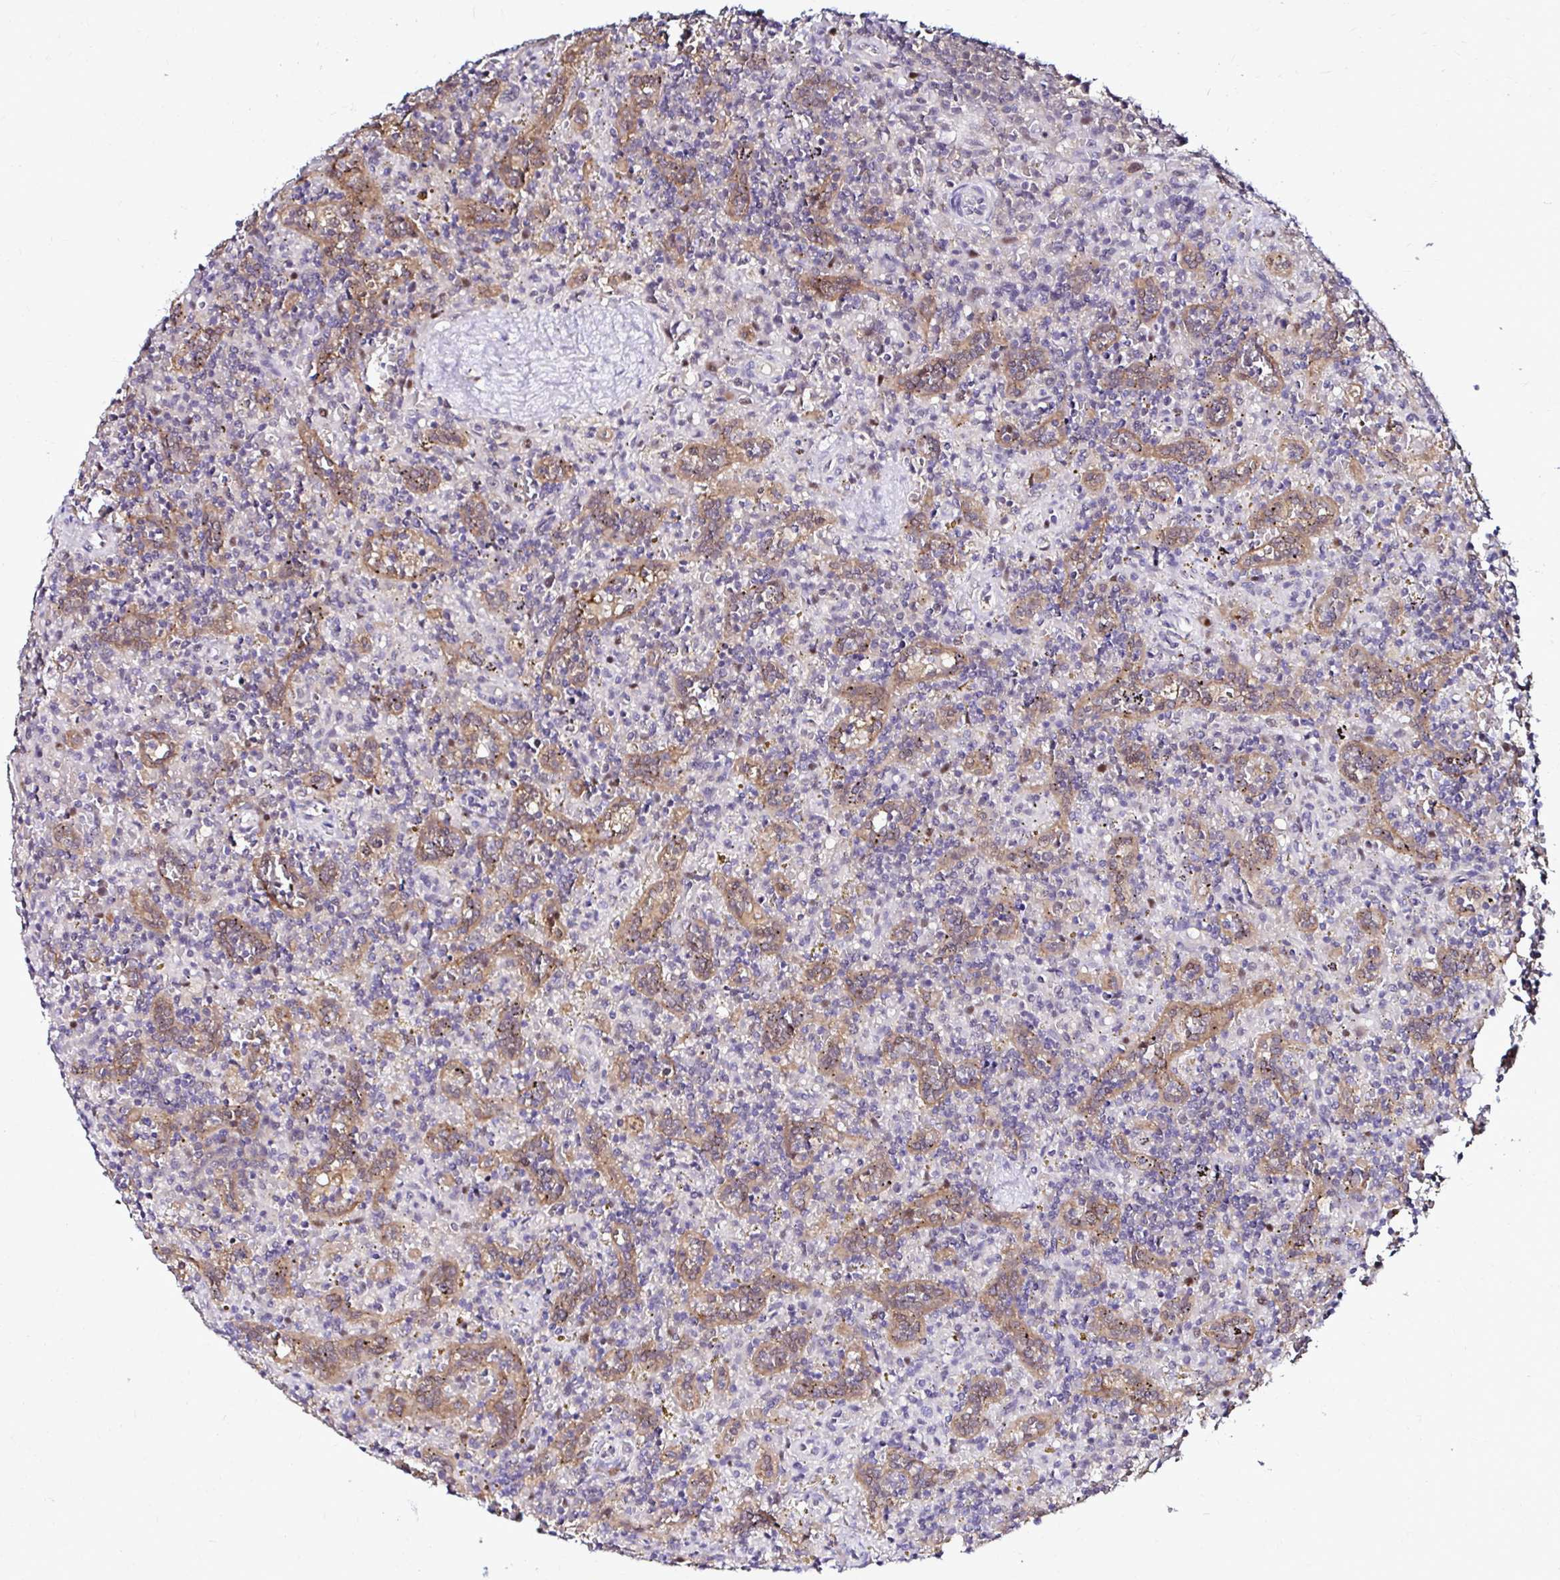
{"staining": {"intensity": "negative", "quantity": "none", "location": "none"}, "tissue": "lymphoma", "cell_type": "Tumor cells", "image_type": "cancer", "snomed": [{"axis": "morphology", "description": "Malignant lymphoma, non-Hodgkin's type, Low grade"}, {"axis": "topography", "description": "Spleen"}], "caption": "Human malignant lymphoma, non-Hodgkin's type (low-grade) stained for a protein using immunohistochemistry exhibits no staining in tumor cells.", "gene": "PSMD3", "patient": {"sex": "male", "age": 67}}